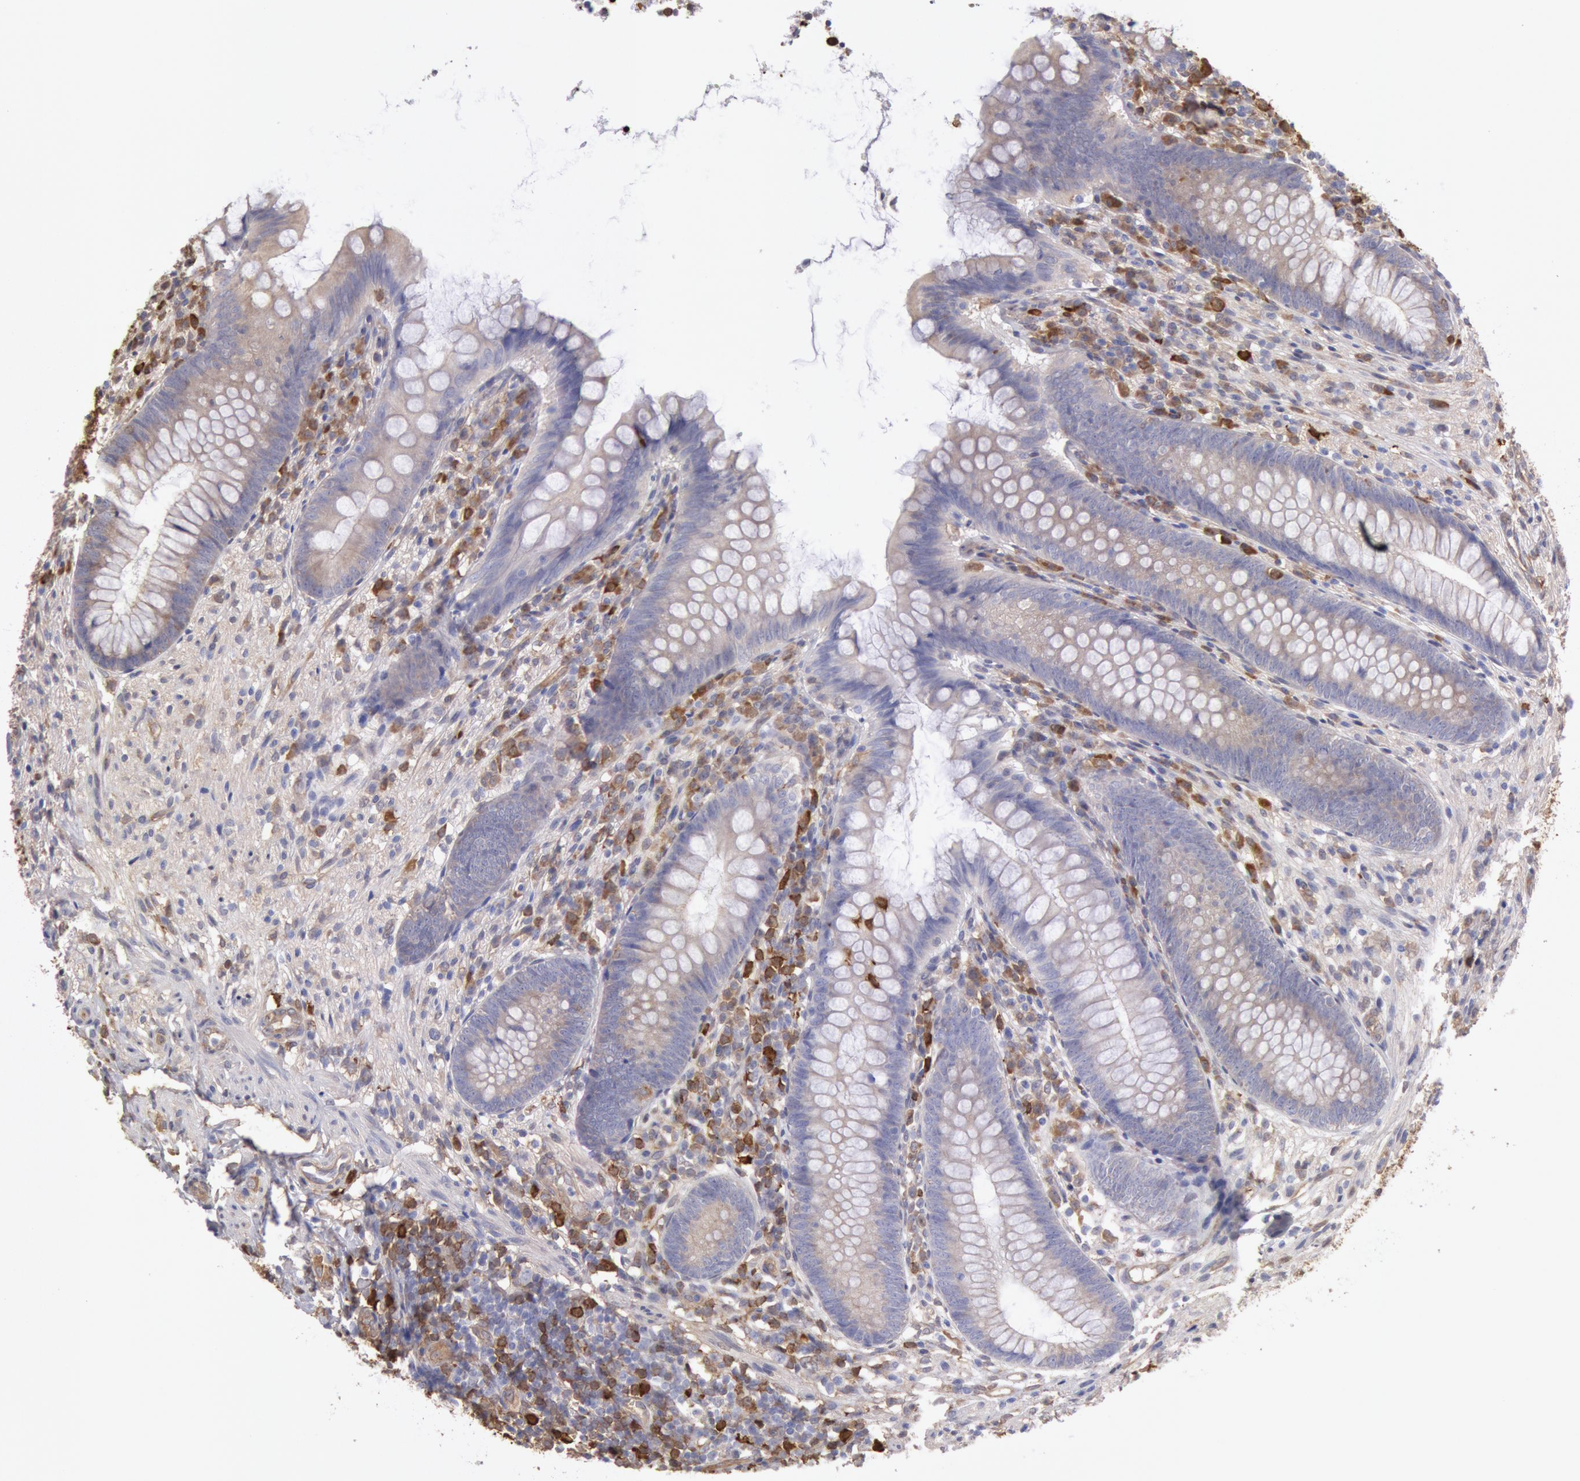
{"staining": {"intensity": "weak", "quantity": "25%-75%", "location": "cytoplasmic/membranous"}, "tissue": "appendix", "cell_type": "Glandular cells", "image_type": "normal", "snomed": [{"axis": "morphology", "description": "Normal tissue, NOS"}, {"axis": "topography", "description": "Appendix"}], "caption": "Protein staining demonstrates weak cytoplasmic/membranous staining in about 25%-75% of glandular cells in benign appendix. (DAB = brown stain, brightfield microscopy at high magnification).", "gene": "CCDC50", "patient": {"sex": "female", "age": 66}}